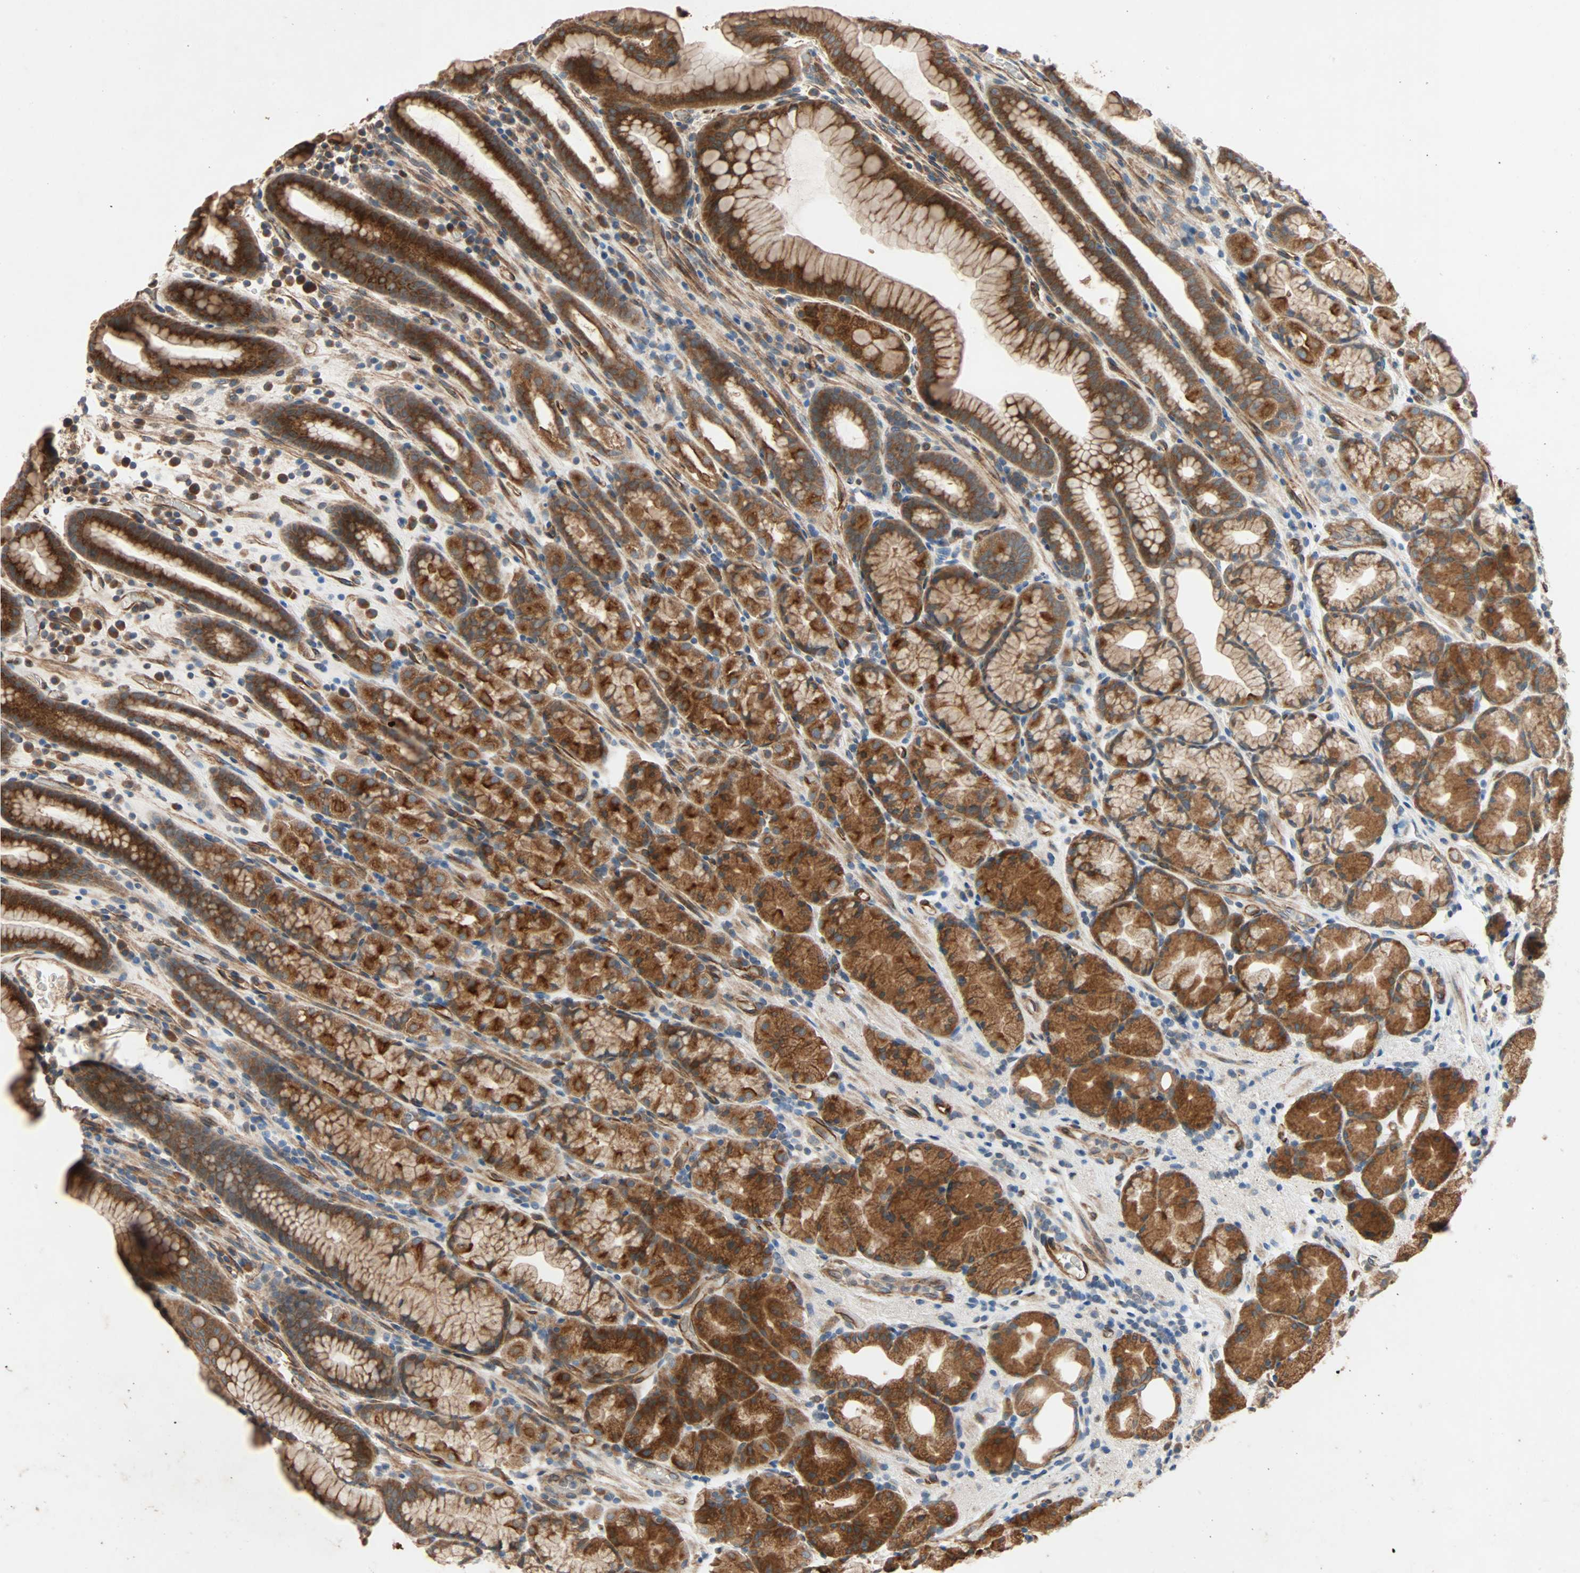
{"staining": {"intensity": "strong", "quantity": ">75%", "location": "cytoplasmic/membranous"}, "tissue": "stomach", "cell_type": "Glandular cells", "image_type": "normal", "snomed": [{"axis": "morphology", "description": "Normal tissue, NOS"}, {"axis": "topography", "description": "Stomach, upper"}], "caption": "Immunohistochemistry (DAB) staining of unremarkable human stomach exhibits strong cytoplasmic/membranous protein expression in approximately >75% of glandular cells.", "gene": "XYLT1", "patient": {"sex": "male", "age": 68}}